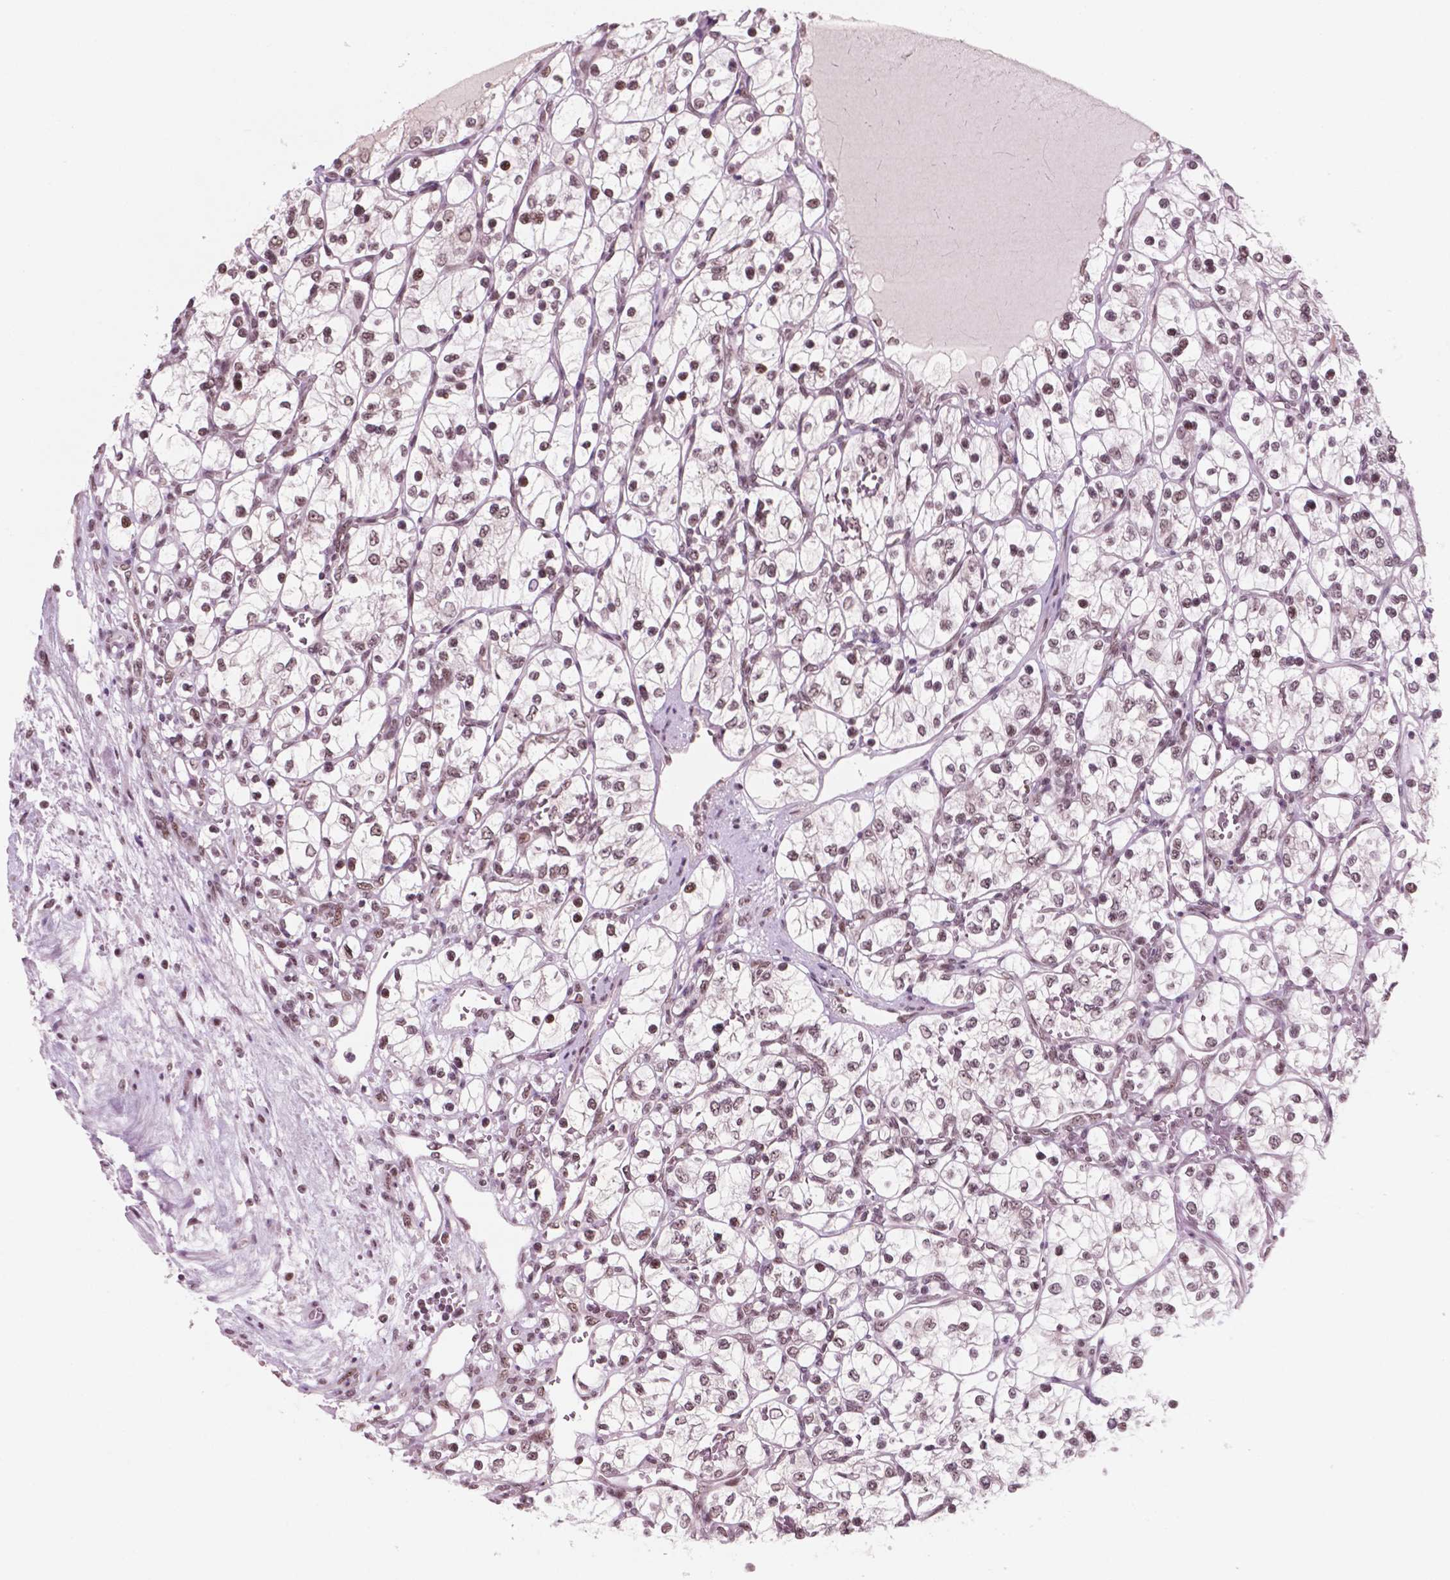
{"staining": {"intensity": "moderate", "quantity": ">75%", "location": "nuclear"}, "tissue": "renal cancer", "cell_type": "Tumor cells", "image_type": "cancer", "snomed": [{"axis": "morphology", "description": "Adenocarcinoma, NOS"}, {"axis": "topography", "description": "Kidney"}], "caption": "Renal cancer stained with DAB immunohistochemistry (IHC) reveals medium levels of moderate nuclear positivity in approximately >75% of tumor cells.", "gene": "POLR2E", "patient": {"sex": "female", "age": 69}}